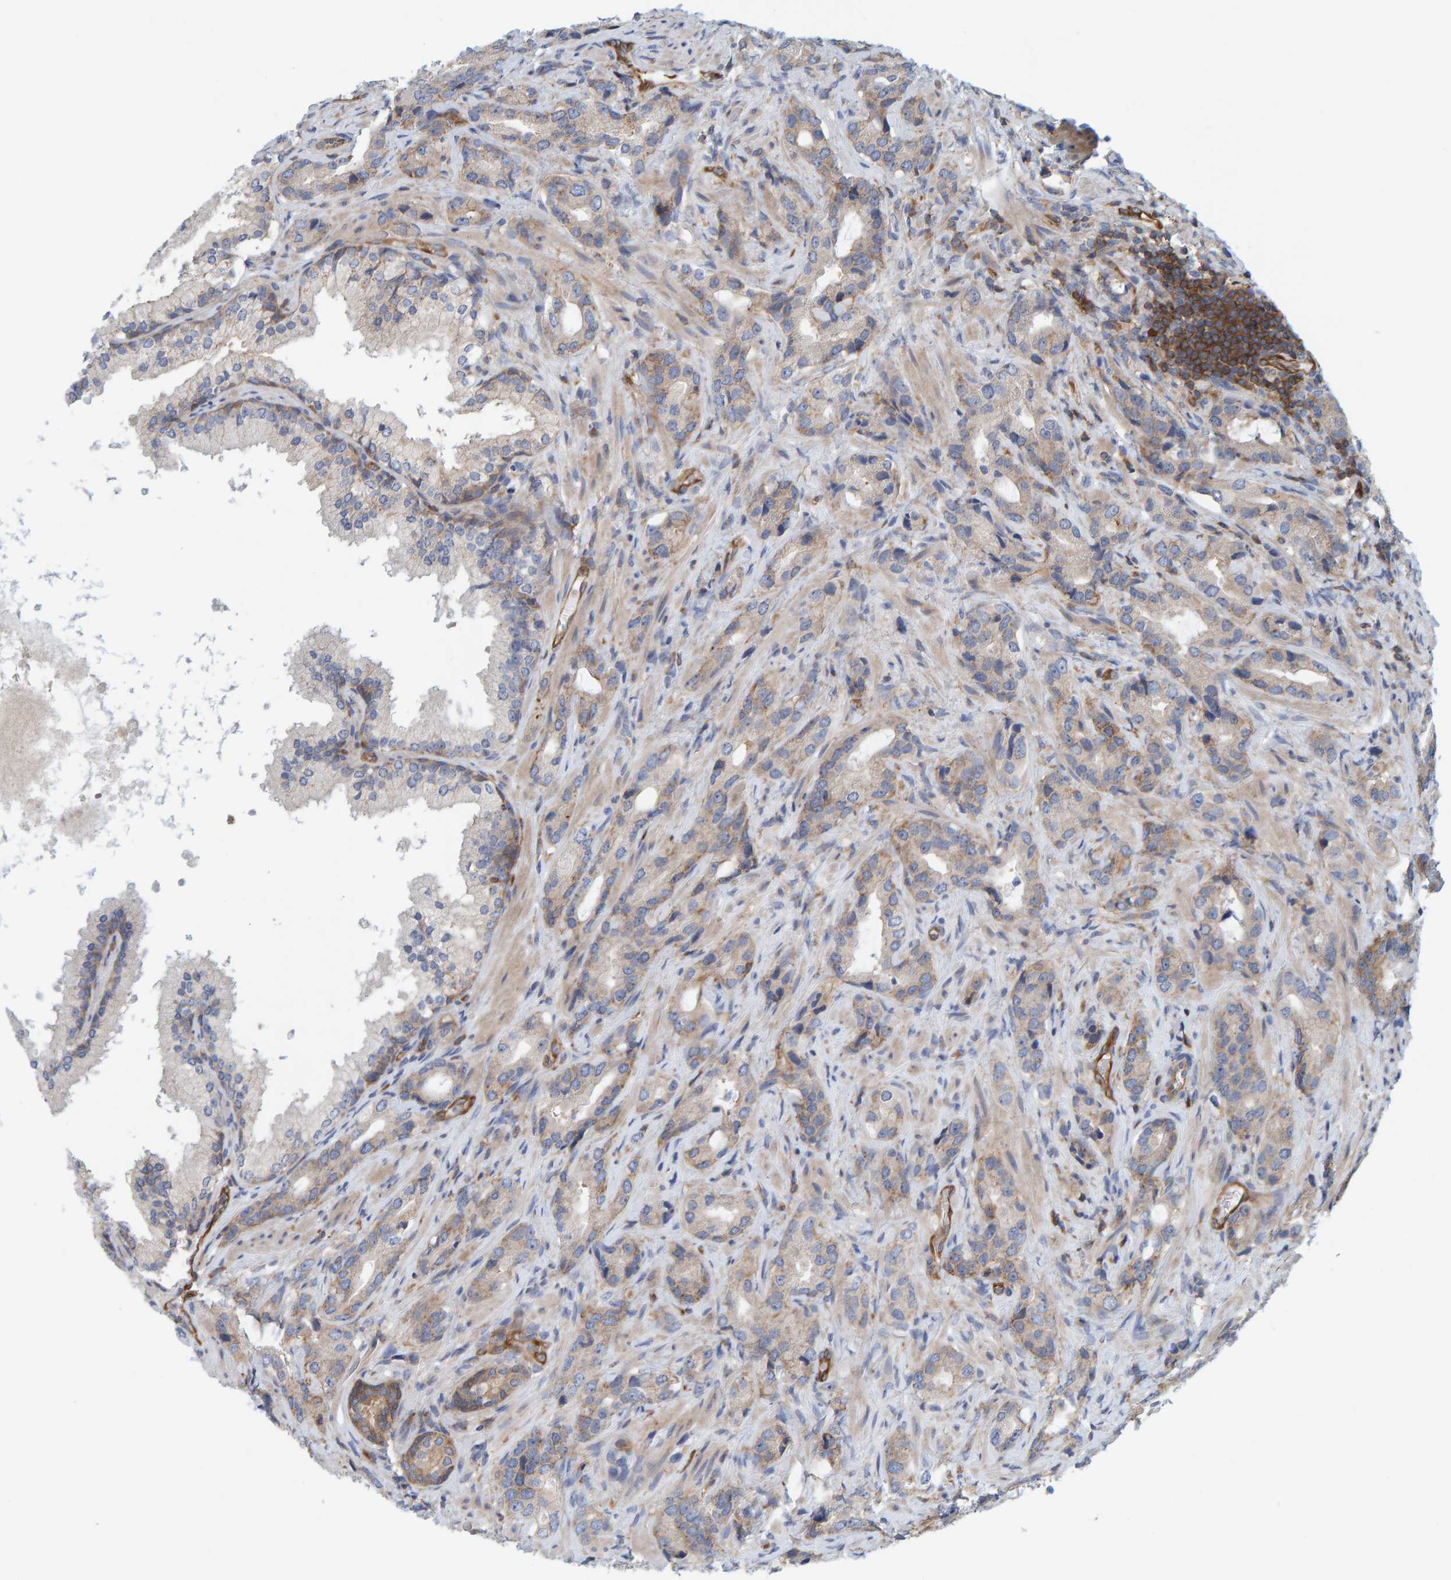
{"staining": {"intensity": "weak", "quantity": ">75%", "location": "cytoplasmic/membranous"}, "tissue": "prostate cancer", "cell_type": "Tumor cells", "image_type": "cancer", "snomed": [{"axis": "morphology", "description": "Adenocarcinoma, High grade"}, {"axis": "topography", "description": "Prostate"}], "caption": "This photomicrograph demonstrates immunohistochemistry (IHC) staining of prostate cancer, with low weak cytoplasmic/membranous positivity in approximately >75% of tumor cells.", "gene": "PRKD2", "patient": {"sex": "male", "age": 63}}